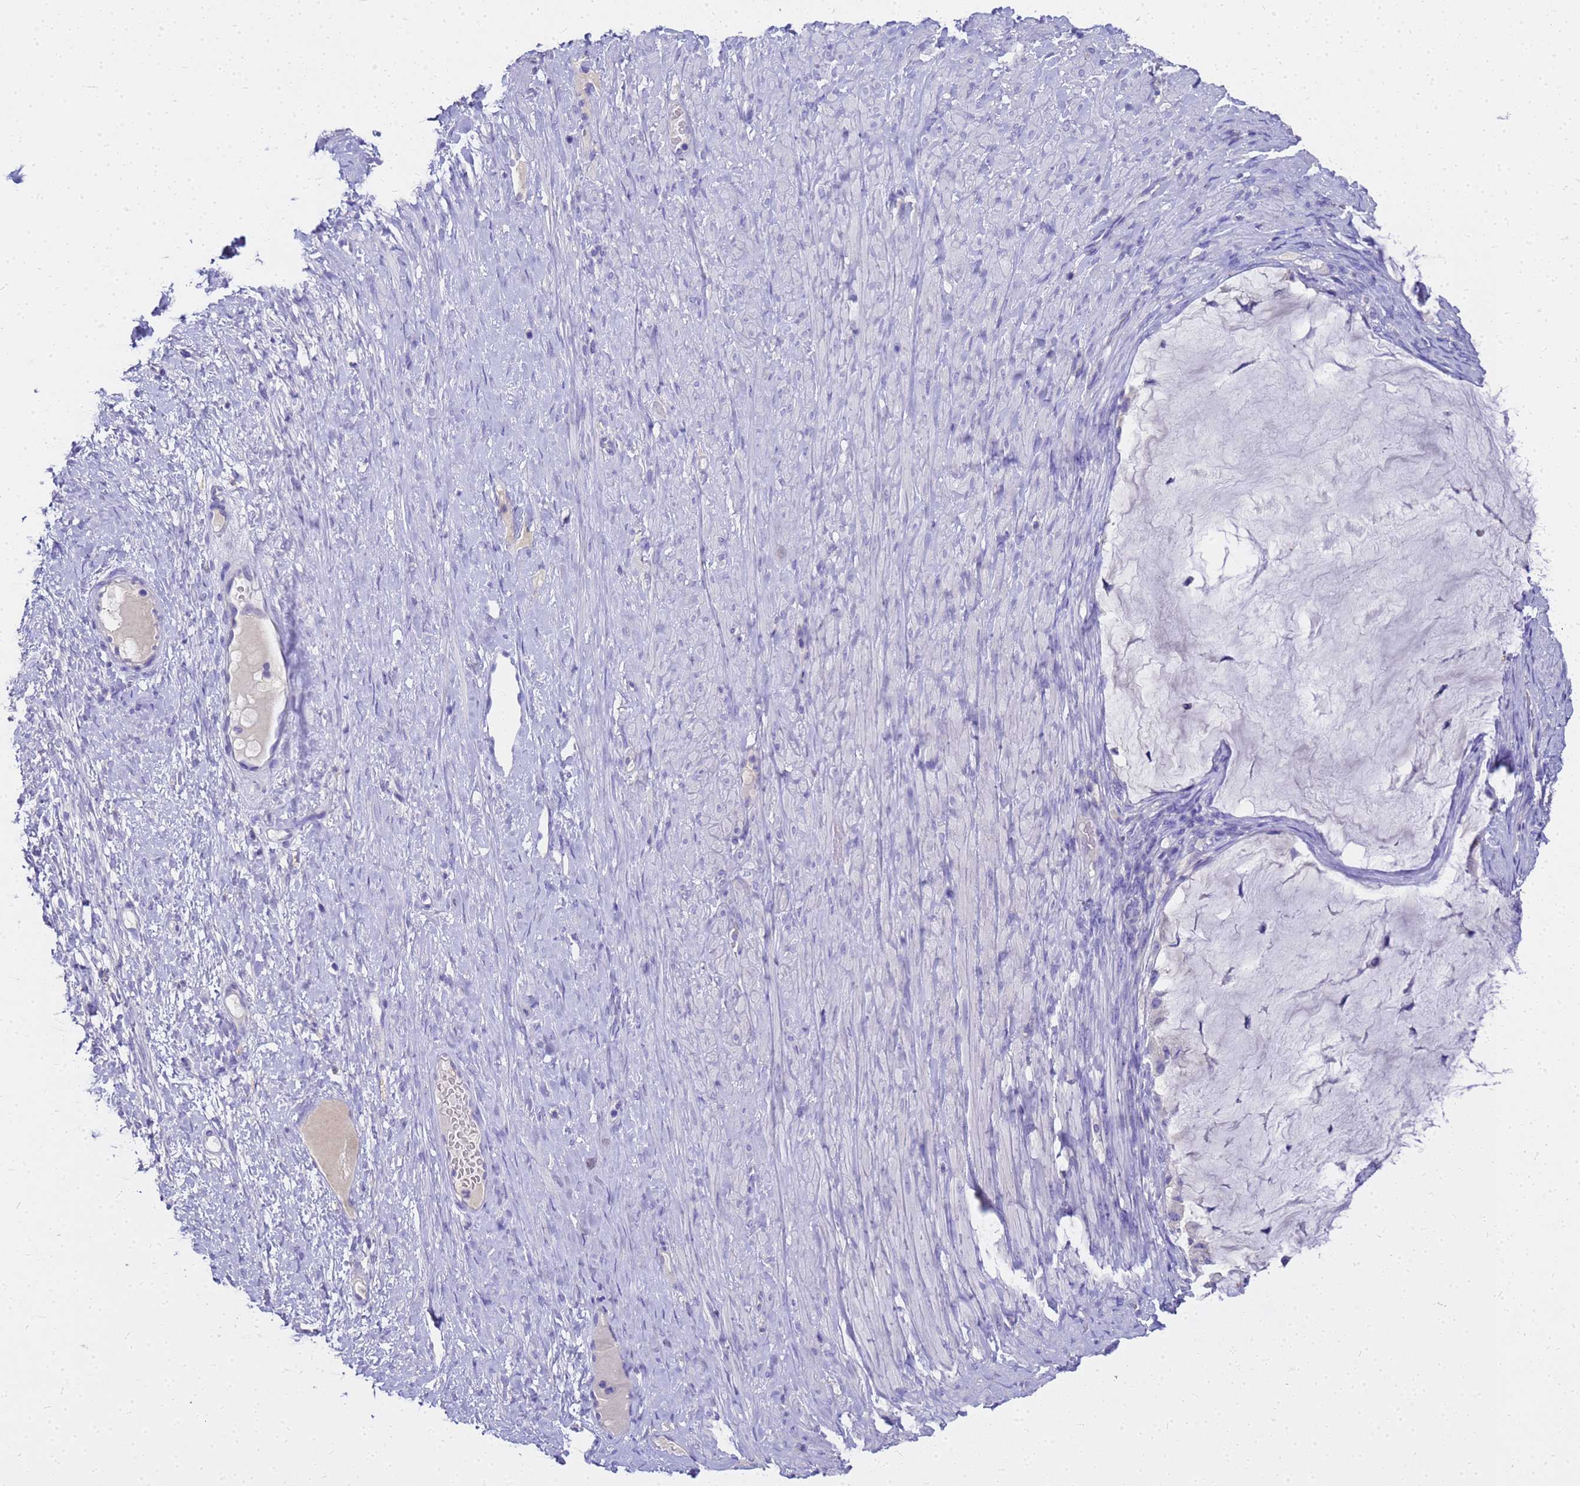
{"staining": {"intensity": "negative", "quantity": "none", "location": "none"}, "tissue": "ovarian cancer", "cell_type": "Tumor cells", "image_type": "cancer", "snomed": [{"axis": "morphology", "description": "Cystadenocarcinoma, mucinous, NOS"}, {"axis": "topography", "description": "Ovary"}], "caption": "Ovarian cancer (mucinous cystadenocarcinoma) was stained to show a protein in brown. There is no significant staining in tumor cells. (Brightfield microscopy of DAB (3,3'-diaminobenzidine) IHC at high magnification).", "gene": "MS4A13", "patient": {"sex": "female", "age": 61}}